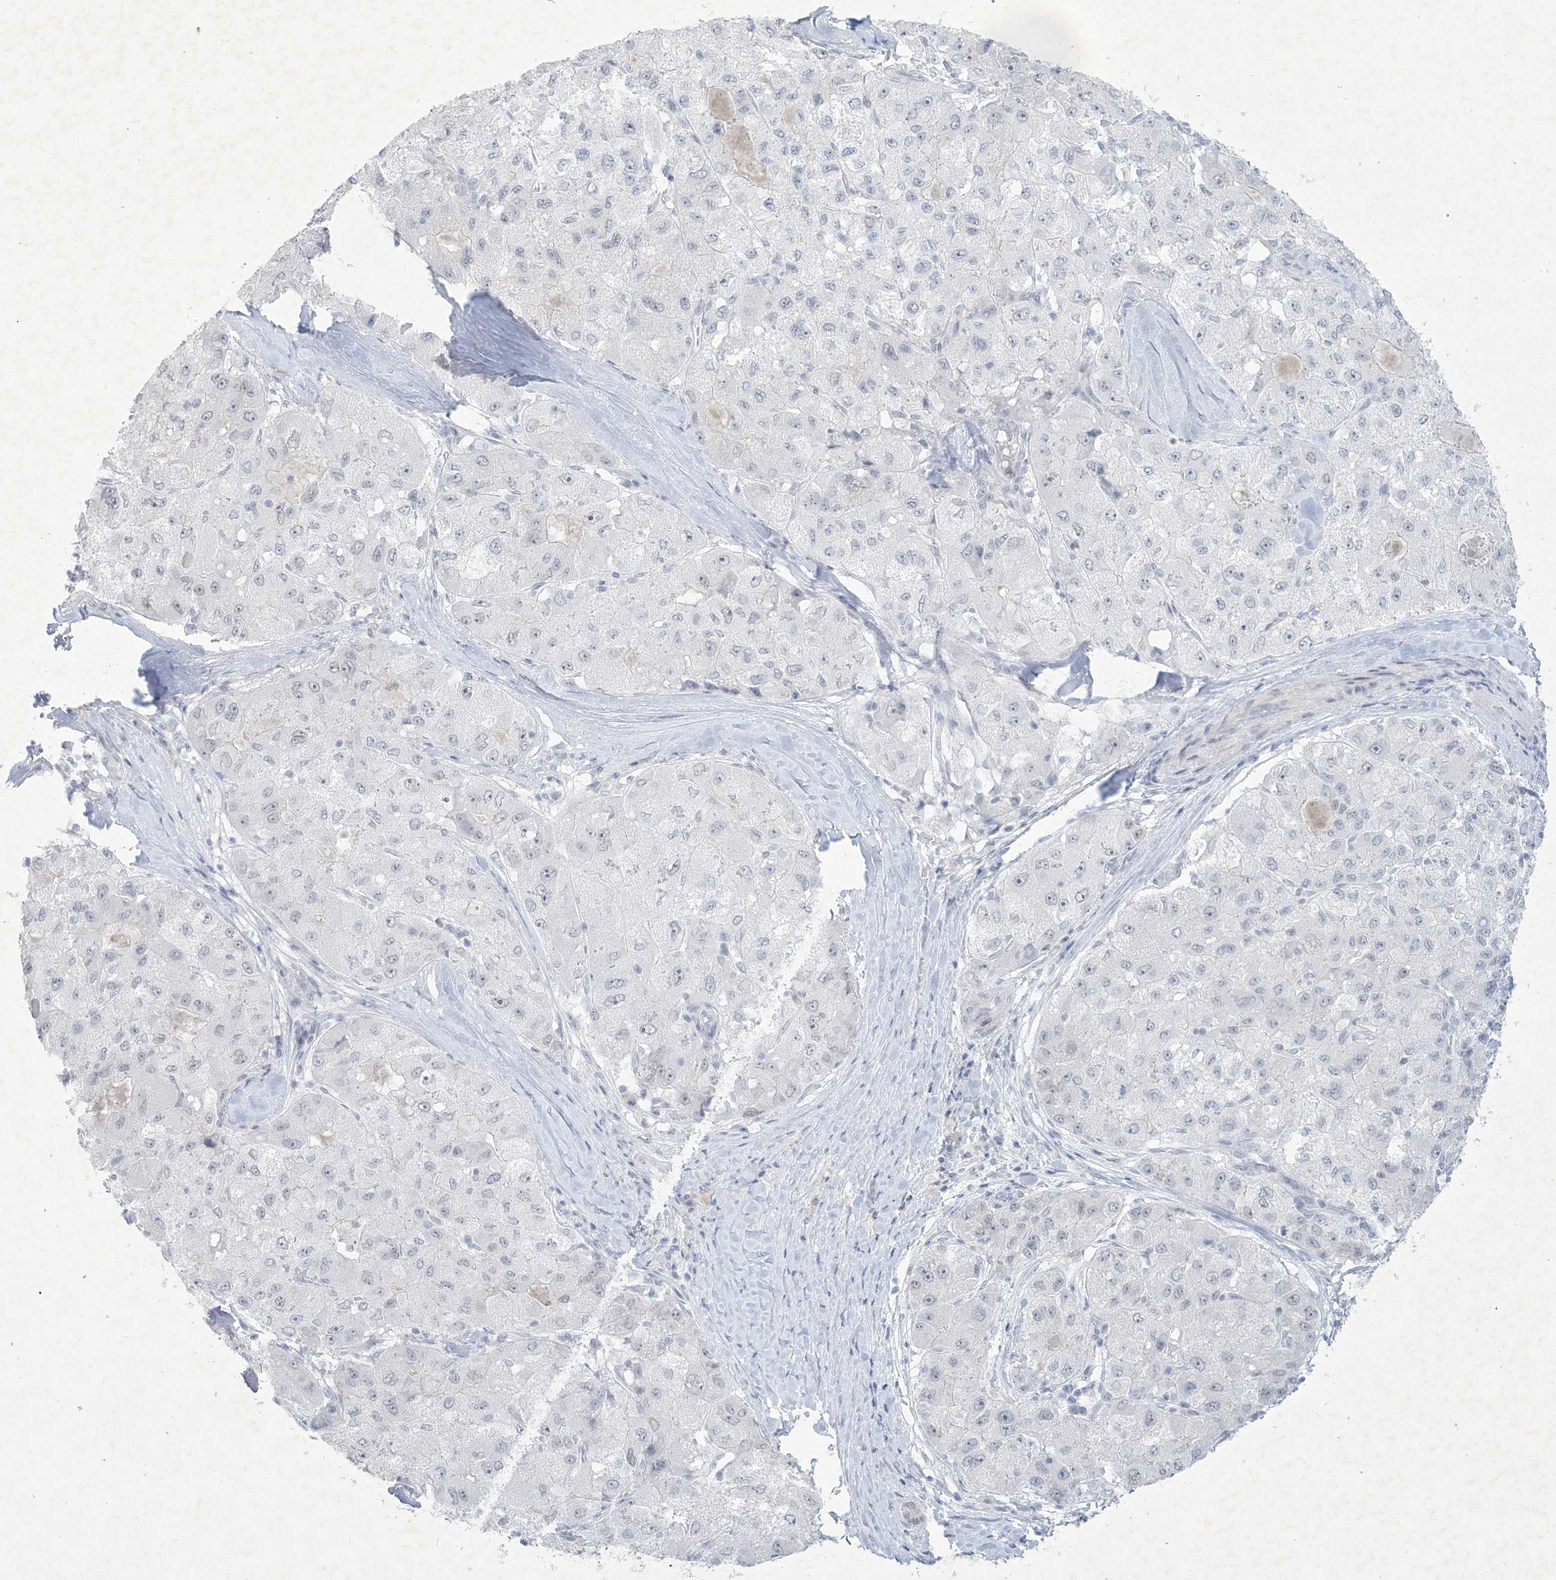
{"staining": {"intensity": "negative", "quantity": "none", "location": "none"}, "tissue": "liver cancer", "cell_type": "Tumor cells", "image_type": "cancer", "snomed": [{"axis": "morphology", "description": "Carcinoma, Hepatocellular, NOS"}, {"axis": "topography", "description": "Liver"}], "caption": "This photomicrograph is of liver cancer (hepatocellular carcinoma) stained with immunohistochemistry to label a protein in brown with the nuclei are counter-stained blue. There is no expression in tumor cells.", "gene": "HOMEZ", "patient": {"sex": "male", "age": 80}}